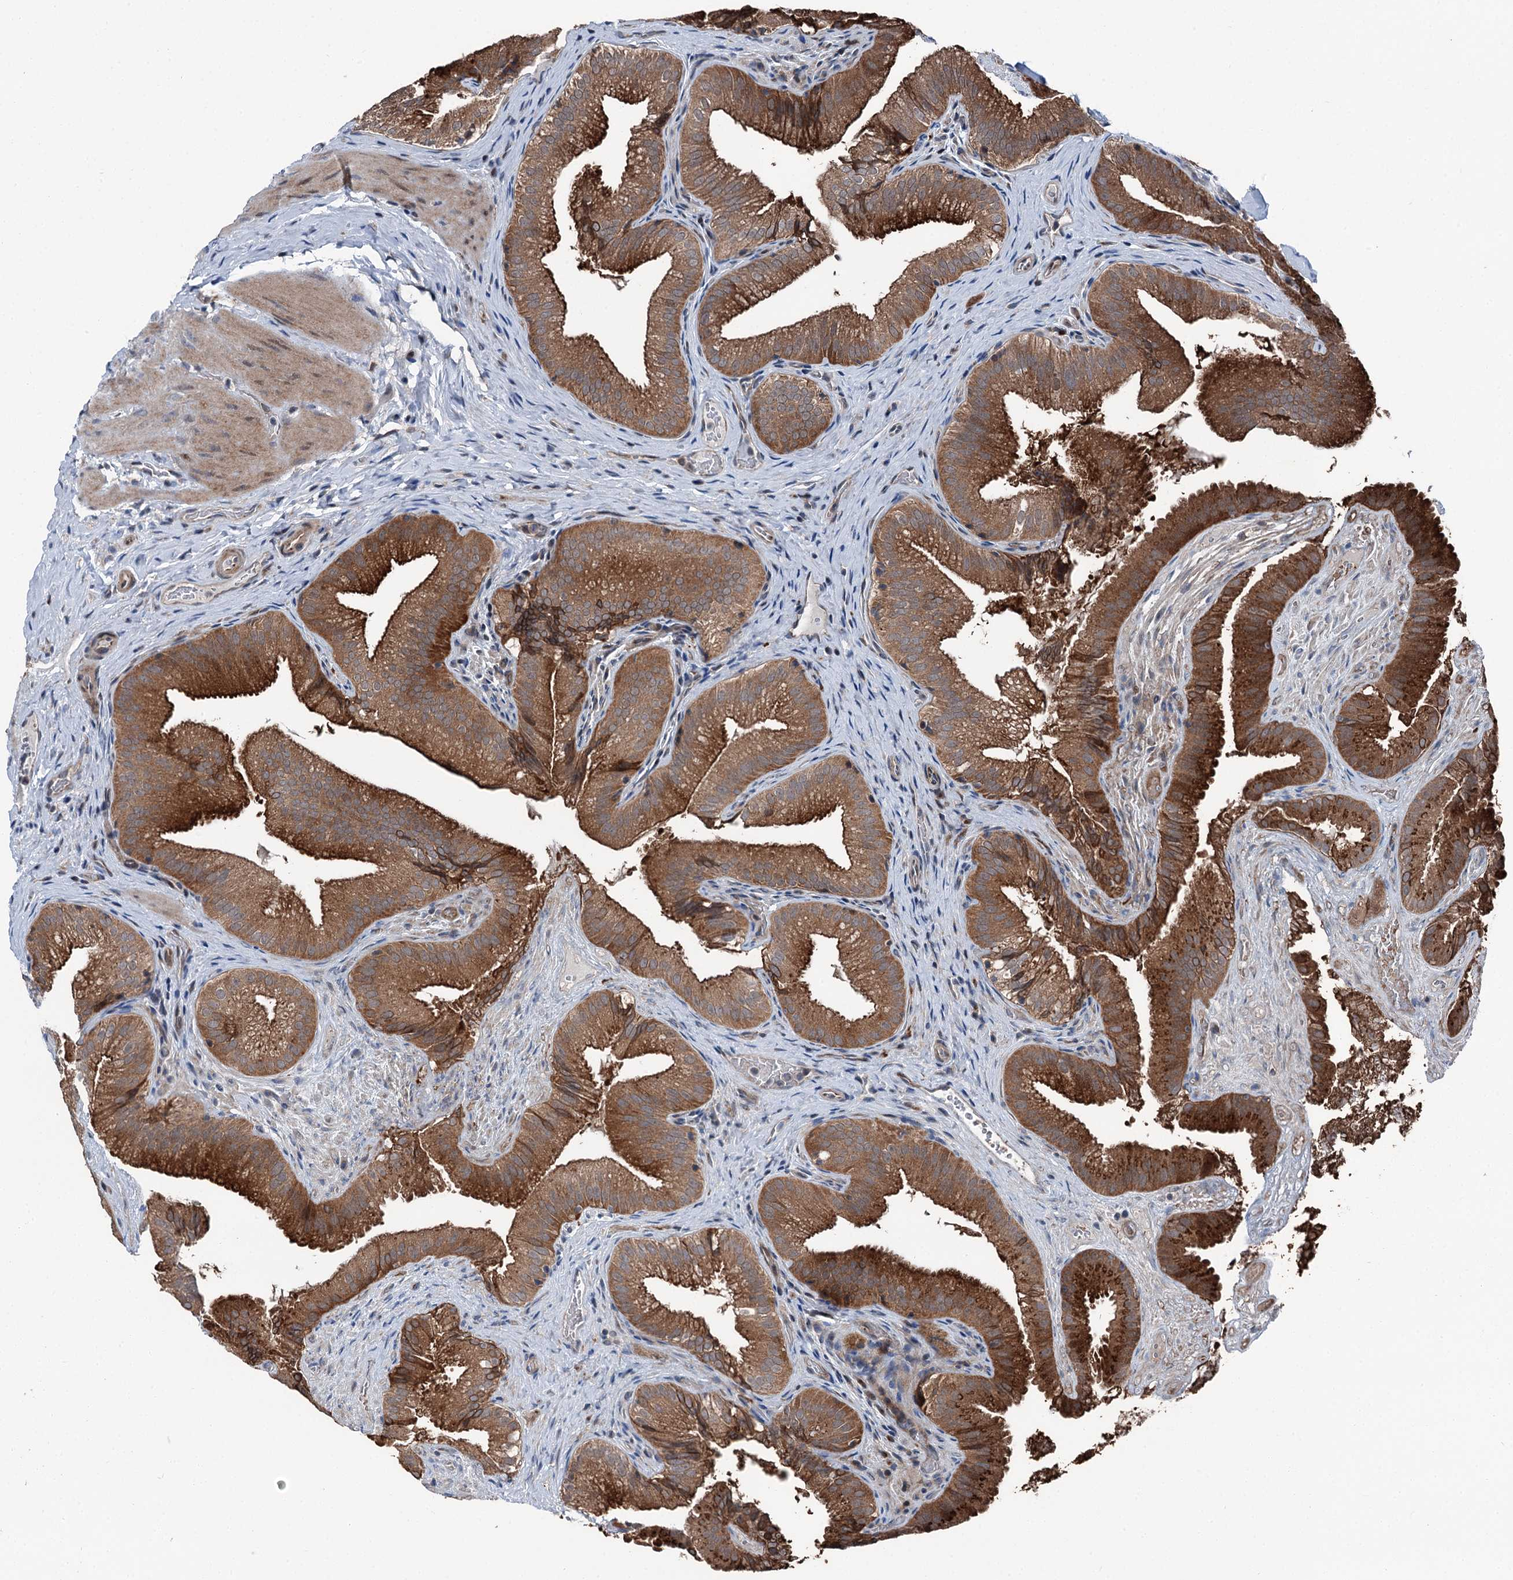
{"staining": {"intensity": "strong", "quantity": ">75%", "location": "cytoplasmic/membranous"}, "tissue": "gallbladder", "cell_type": "Glandular cells", "image_type": "normal", "snomed": [{"axis": "morphology", "description": "Normal tissue, NOS"}, {"axis": "topography", "description": "Gallbladder"}], "caption": "This micrograph exhibits immunohistochemistry staining of unremarkable human gallbladder, with high strong cytoplasmic/membranous staining in about >75% of glandular cells.", "gene": "POLR1D", "patient": {"sex": "female", "age": 30}}